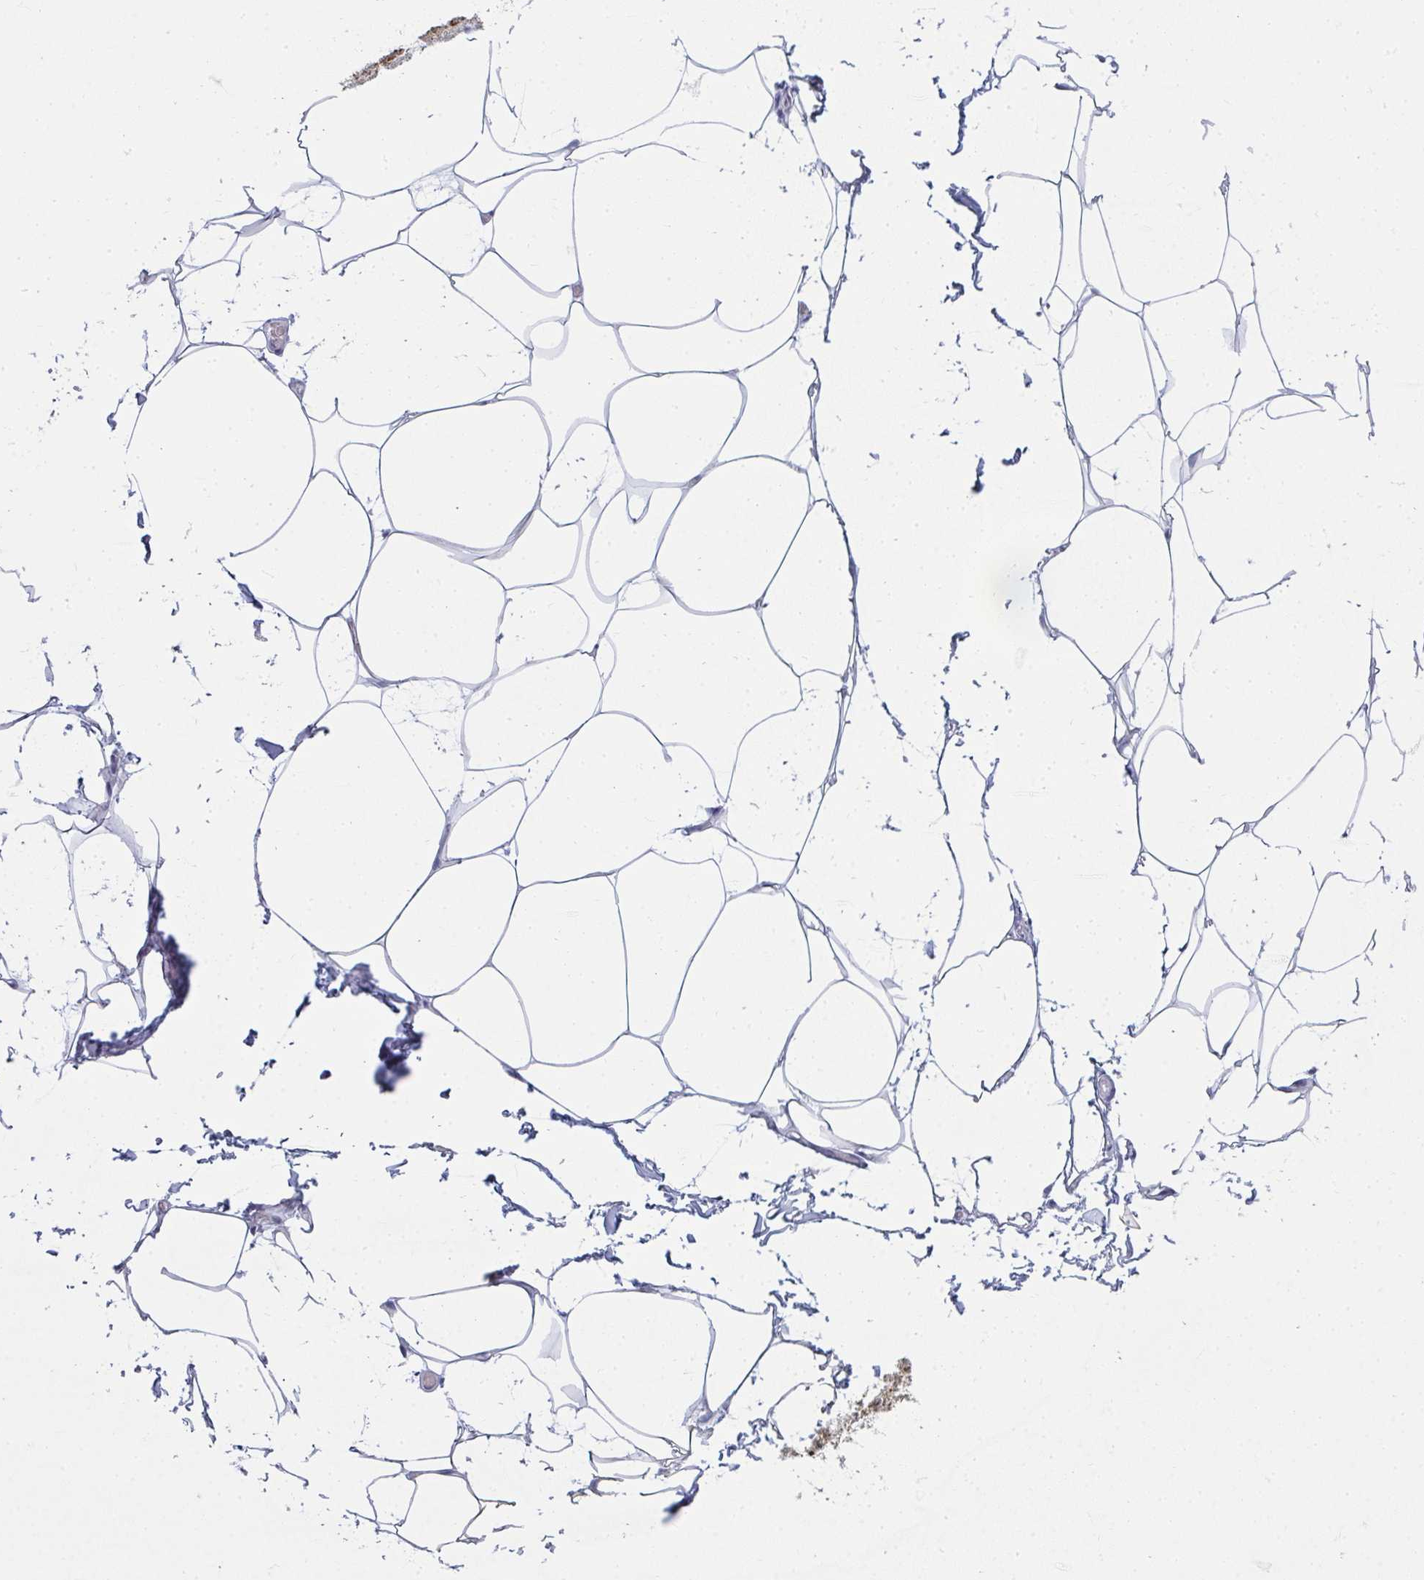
{"staining": {"intensity": "negative", "quantity": "none", "location": "none"}, "tissue": "adipose tissue", "cell_type": "Adipocytes", "image_type": "normal", "snomed": [{"axis": "morphology", "description": "Normal tissue, NOS"}, {"axis": "topography", "description": "Skin"}, {"axis": "topography", "description": "Peripheral nerve tissue"}], "caption": "Immunohistochemical staining of unremarkable human adipose tissue demonstrates no significant staining in adipocytes.", "gene": "SHB", "patient": {"sex": "female", "age": 45}}